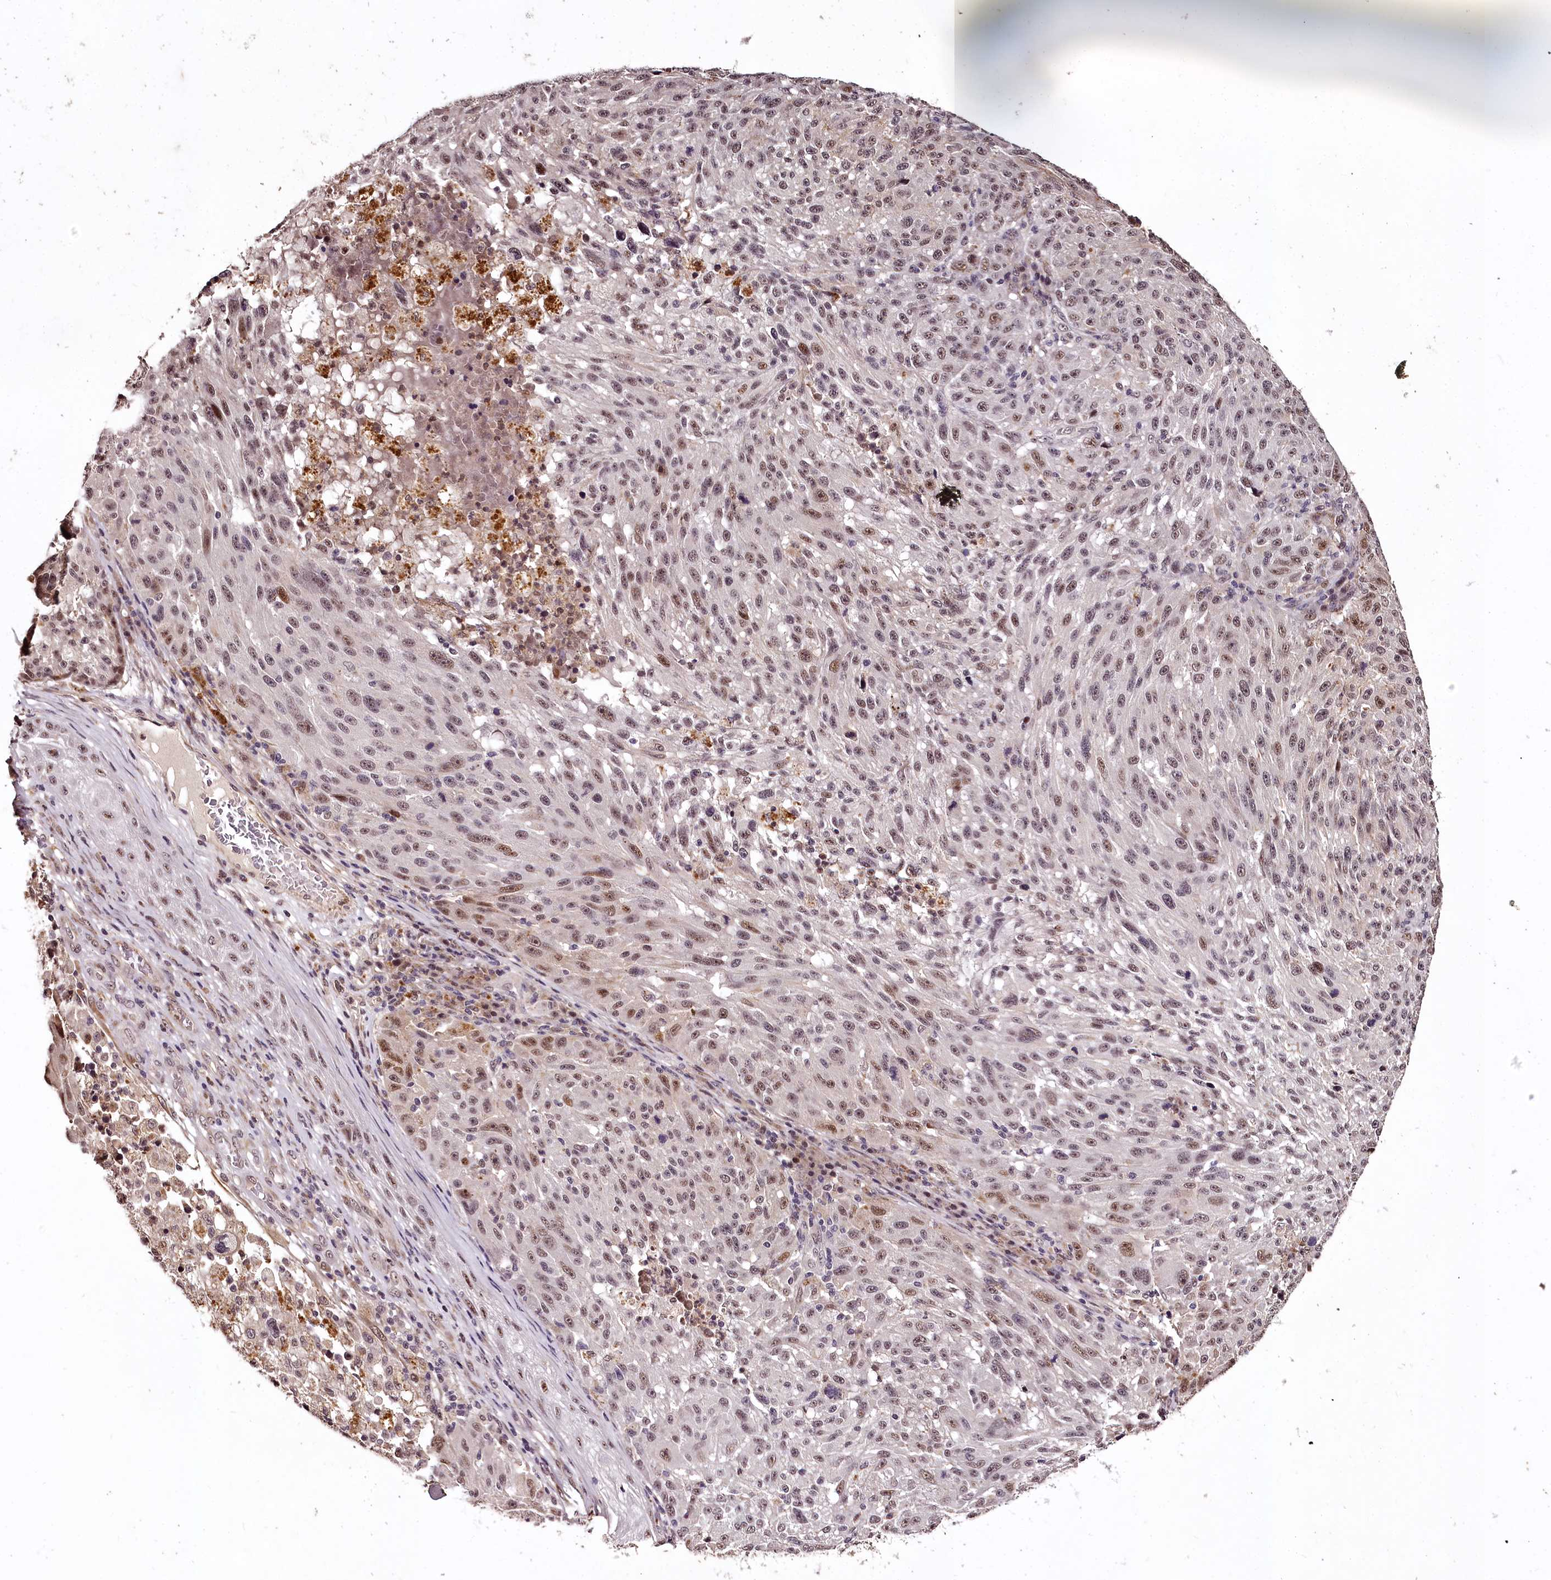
{"staining": {"intensity": "moderate", "quantity": ">75%", "location": "nuclear"}, "tissue": "melanoma", "cell_type": "Tumor cells", "image_type": "cancer", "snomed": [{"axis": "morphology", "description": "Malignant melanoma, NOS"}, {"axis": "topography", "description": "Skin"}], "caption": "Human malignant melanoma stained with a protein marker reveals moderate staining in tumor cells.", "gene": "MAML3", "patient": {"sex": "male", "age": 53}}